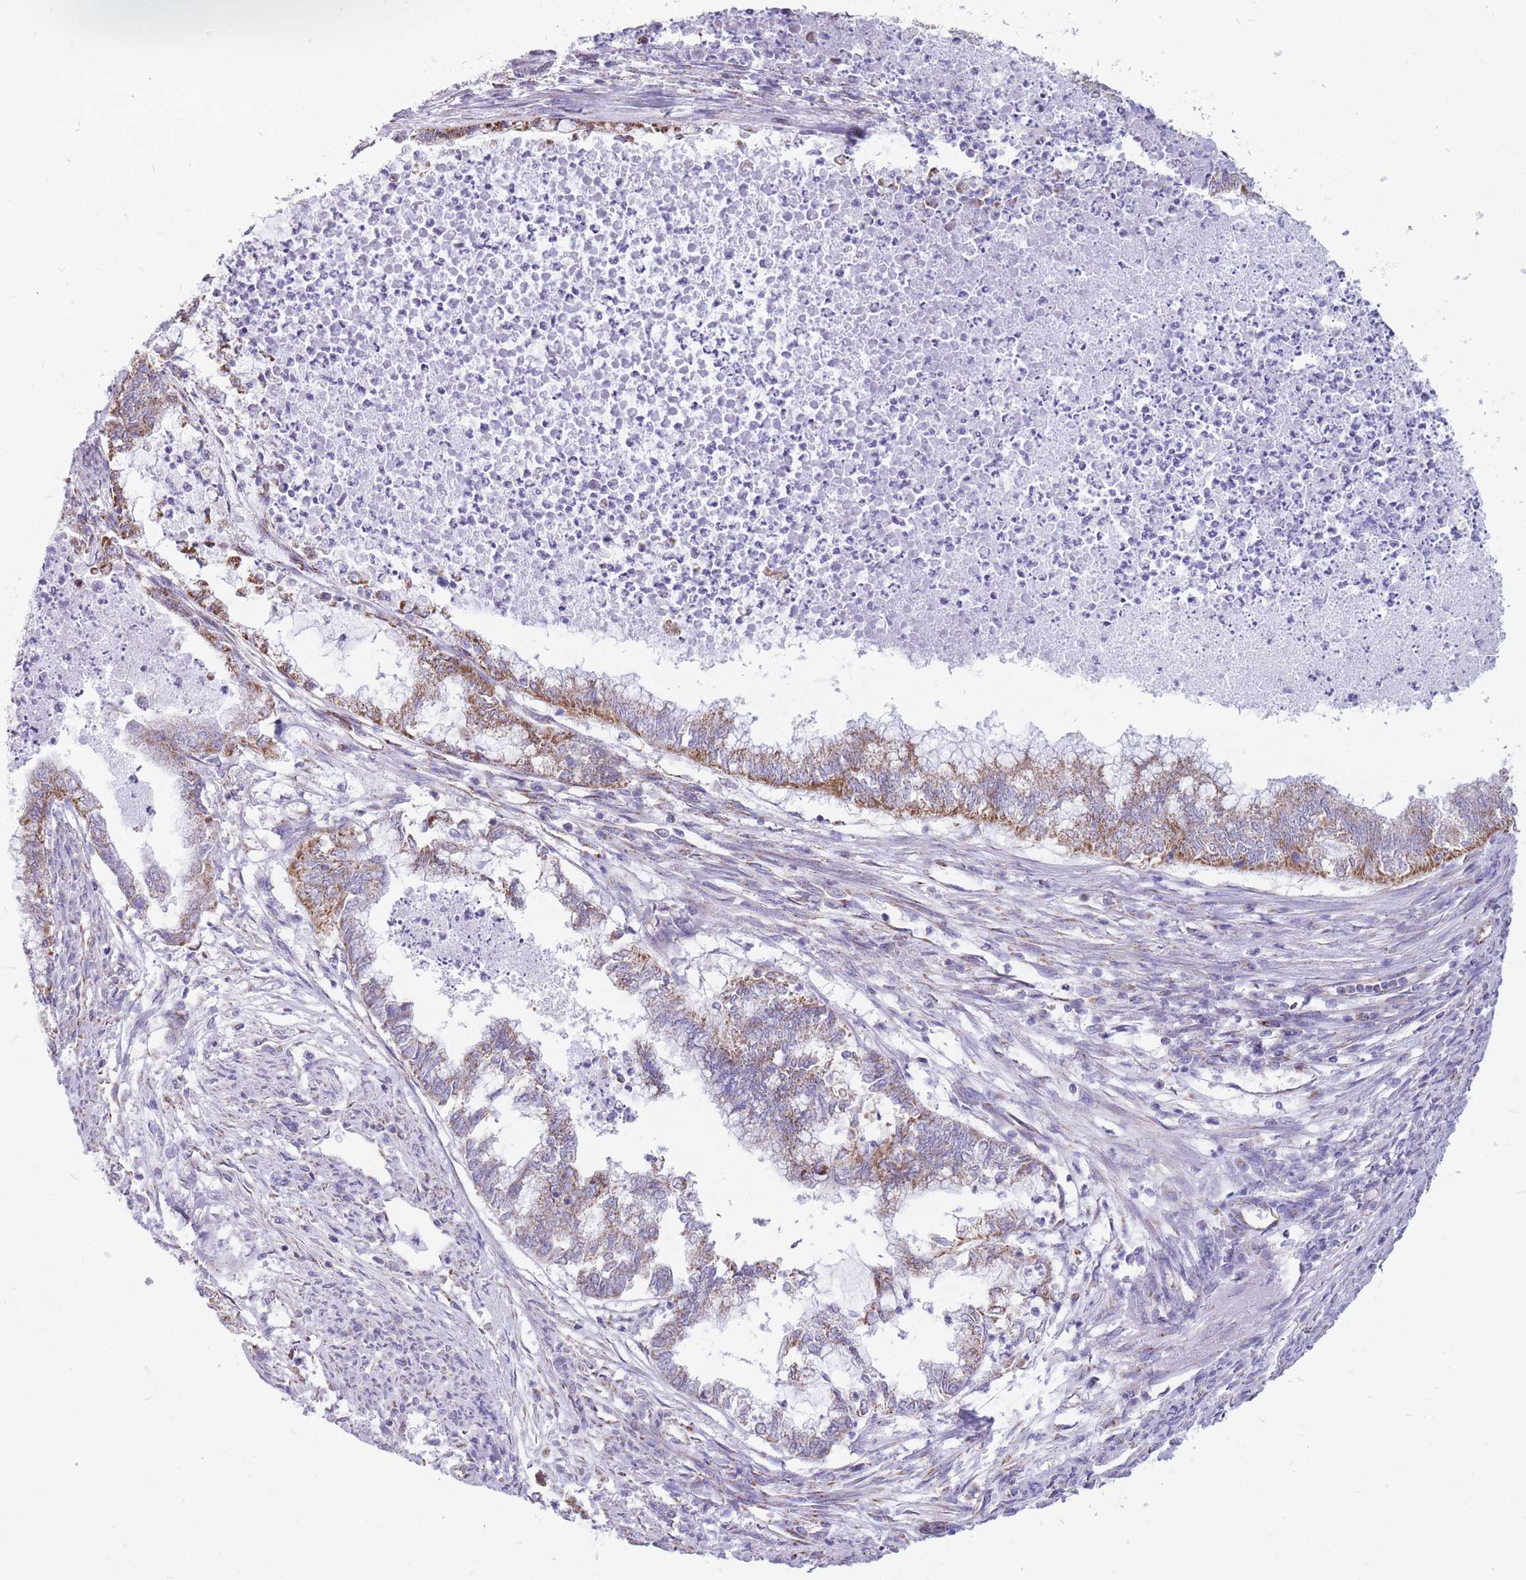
{"staining": {"intensity": "moderate", "quantity": "25%-75%", "location": "cytoplasmic/membranous"}, "tissue": "endometrial cancer", "cell_type": "Tumor cells", "image_type": "cancer", "snomed": [{"axis": "morphology", "description": "Adenocarcinoma, NOS"}, {"axis": "topography", "description": "Endometrium"}], "caption": "Approximately 25%-75% of tumor cells in endometrial adenocarcinoma show moderate cytoplasmic/membranous protein positivity as visualized by brown immunohistochemical staining.", "gene": "PCSK1", "patient": {"sex": "female", "age": 79}}